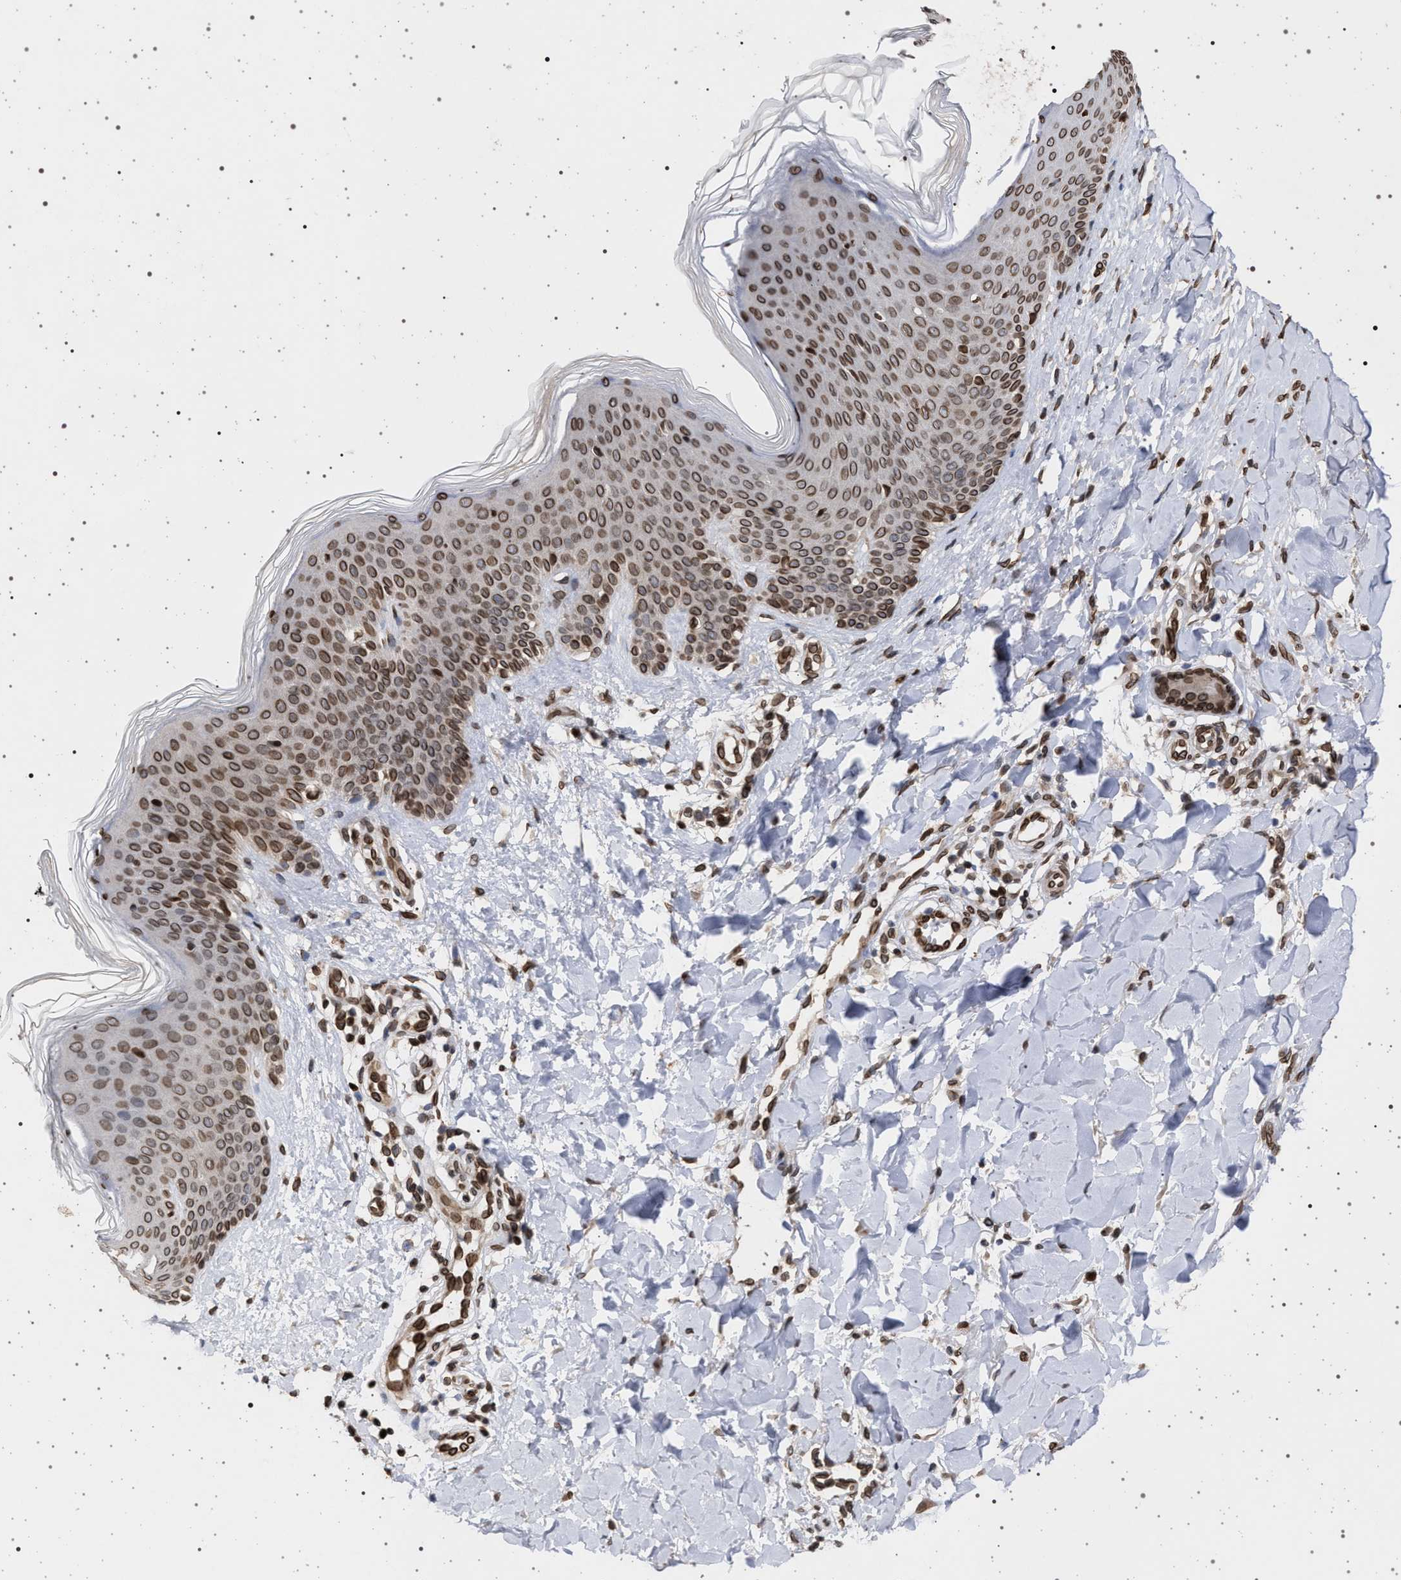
{"staining": {"intensity": "strong", "quantity": ">75%", "location": "cytoplasmic/membranous,nuclear"}, "tissue": "skin", "cell_type": "Fibroblasts", "image_type": "normal", "snomed": [{"axis": "morphology", "description": "Normal tissue, NOS"}, {"axis": "topography", "description": "Skin"}], "caption": "High-power microscopy captured an immunohistochemistry micrograph of normal skin, revealing strong cytoplasmic/membranous,nuclear positivity in about >75% of fibroblasts. (DAB = brown stain, brightfield microscopy at high magnification).", "gene": "ING2", "patient": {"sex": "male", "age": 41}}